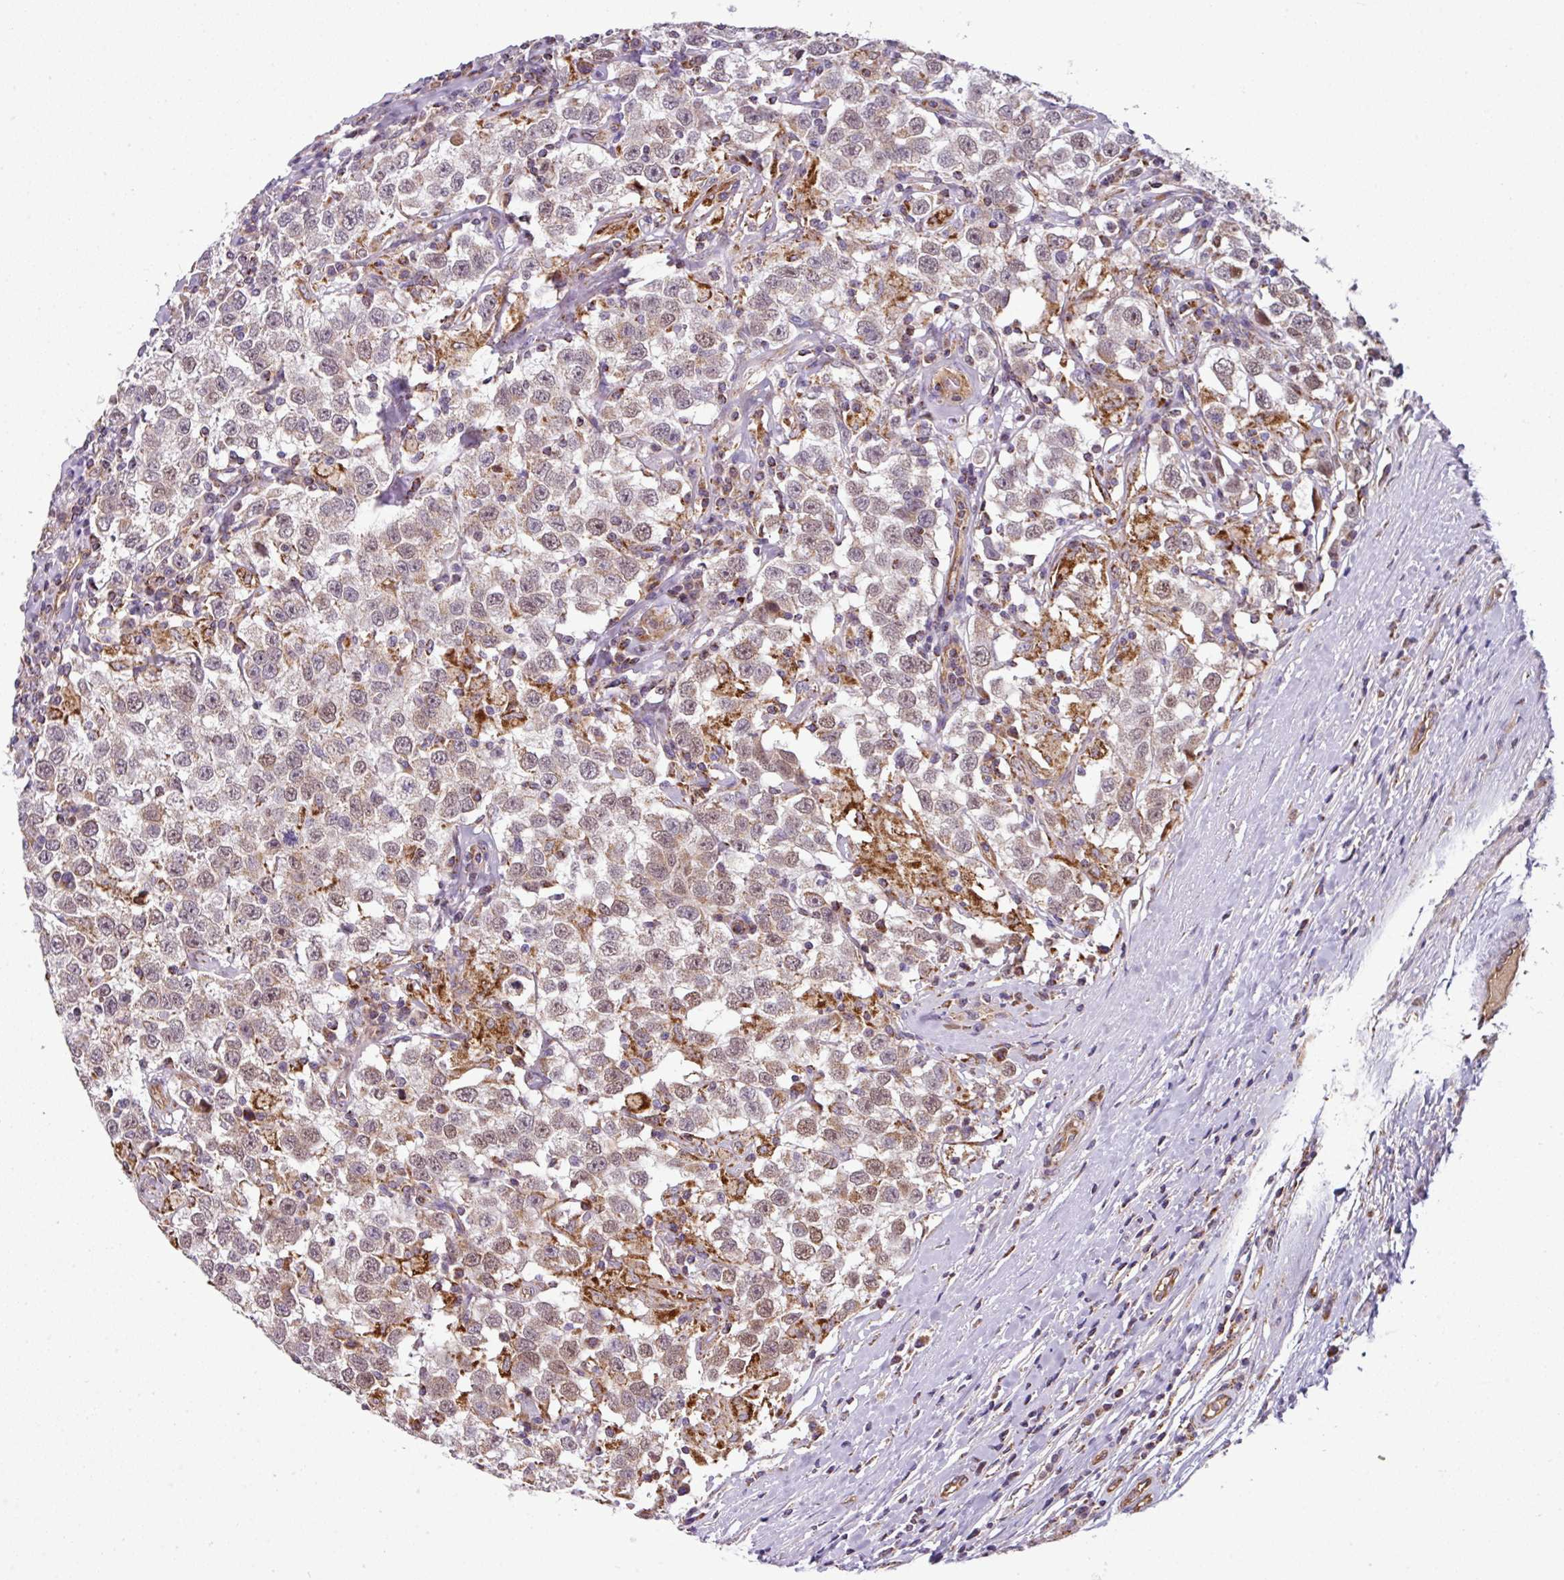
{"staining": {"intensity": "weak", "quantity": "25%-75%", "location": "cytoplasmic/membranous"}, "tissue": "testis cancer", "cell_type": "Tumor cells", "image_type": "cancer", "snomed": [{"axis": "morphology", "description": "Seminoma, NOS"}, {"axis": "topography", "description": "Testis"}], "caption": "Protein expression analysis of seminoma (testis) shows weak cytoplasmic/membranous positivity in approximately 25%-75% of tumor cells.", "gene": "PRELID3B", "patient": {"sex": "male", "age": 41}}